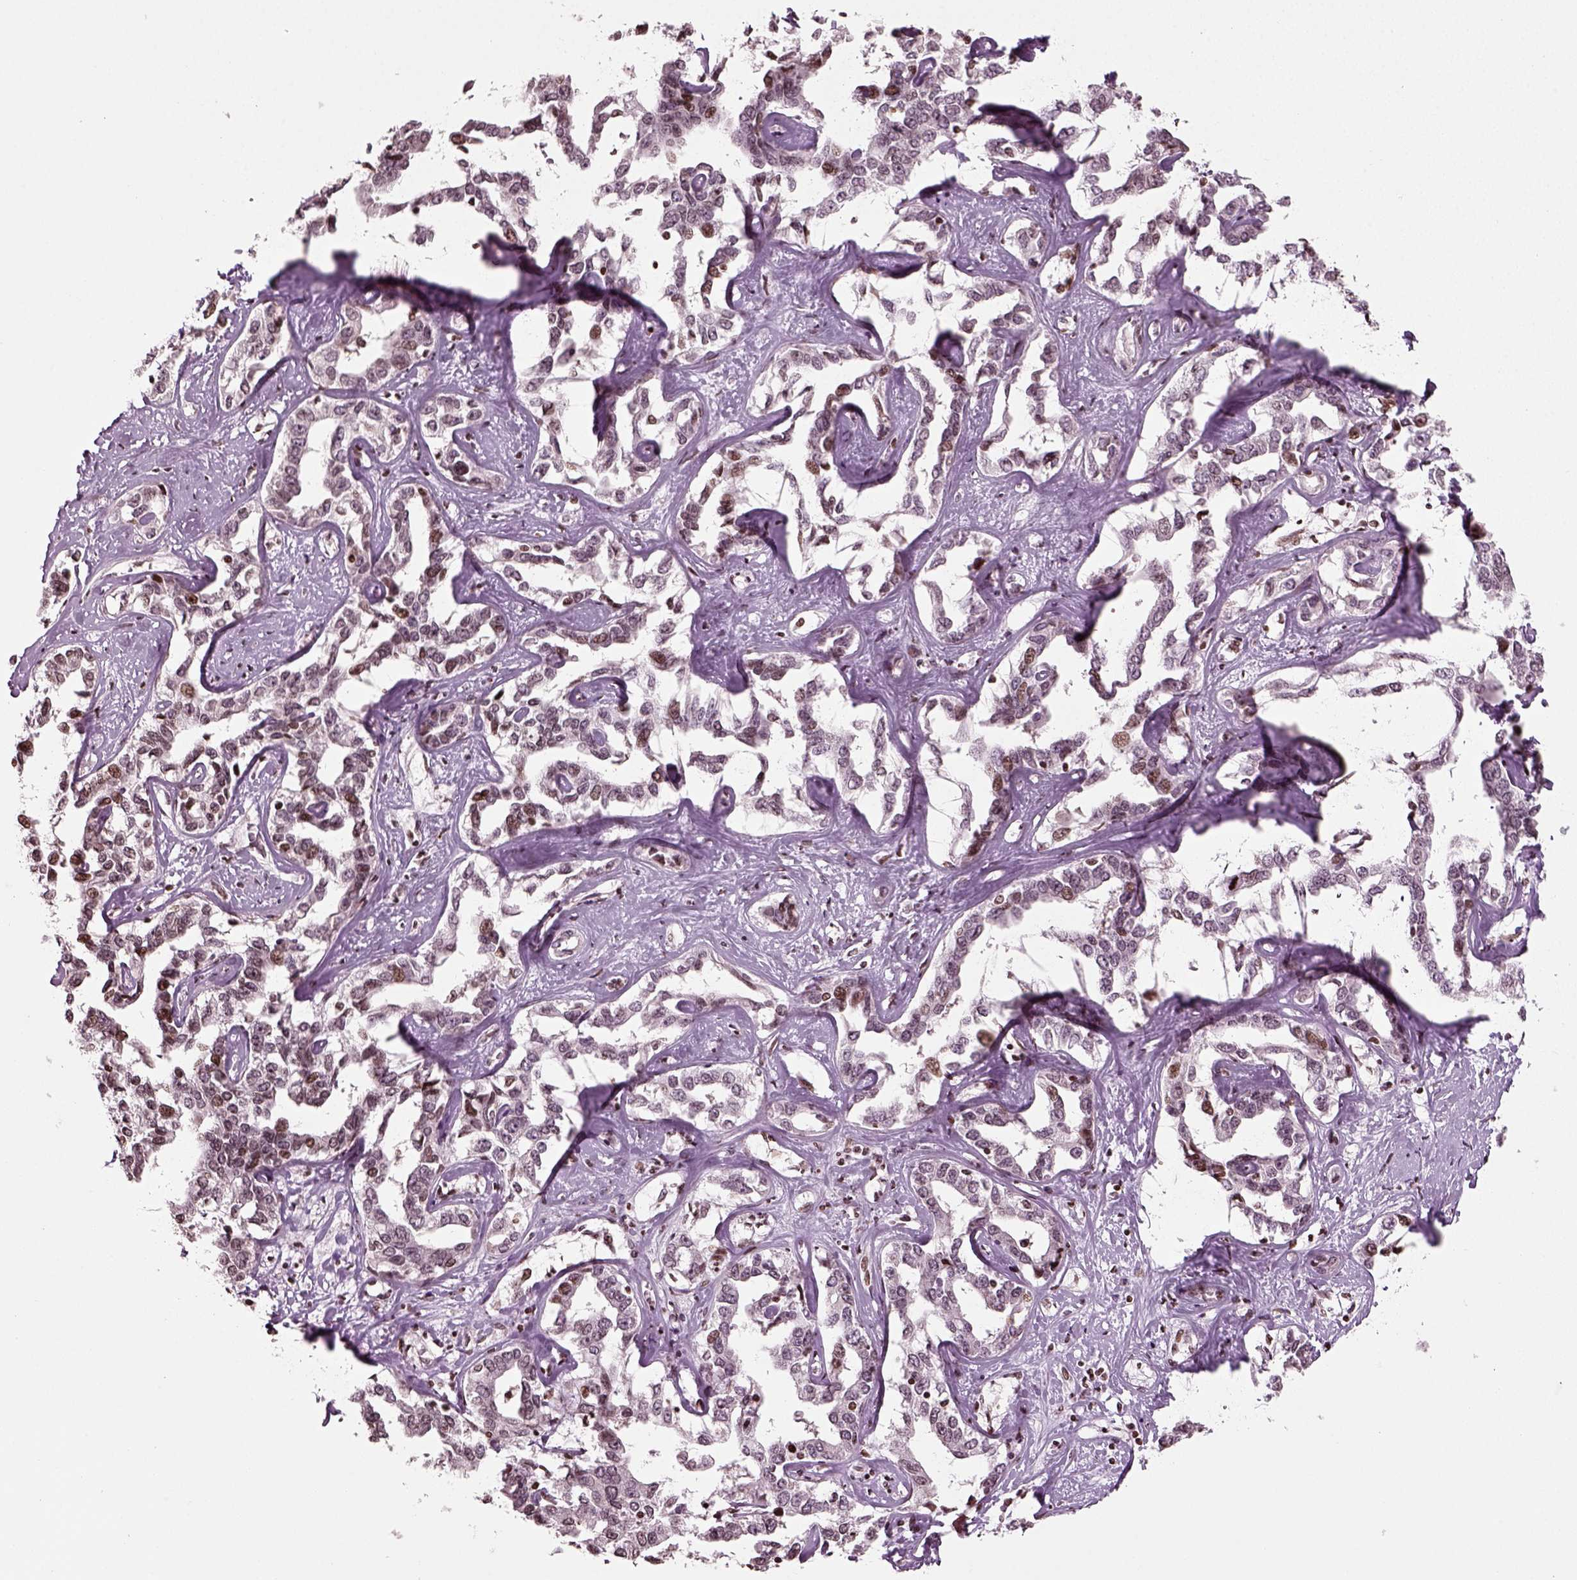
{"staining": {"intensity": "moderate", "quantity": "<25%", "location": "nuclear"}, "tissue": "liver cancer", "cell_type": "Tumor cells", "image_type": "cancer", "snomed": [{"axis": "morphology", "description": "Cholangiocarcinoma"}, {"axis": "topography", "description": "Liver"}], "caption": "Moderate nuclear staining for a protein is present in about <25% of tumor cells of cholangiocarcinoma (liver) using IHC.", "gene": "HEYL", "patient": {"sex": "male", "age": 59}}